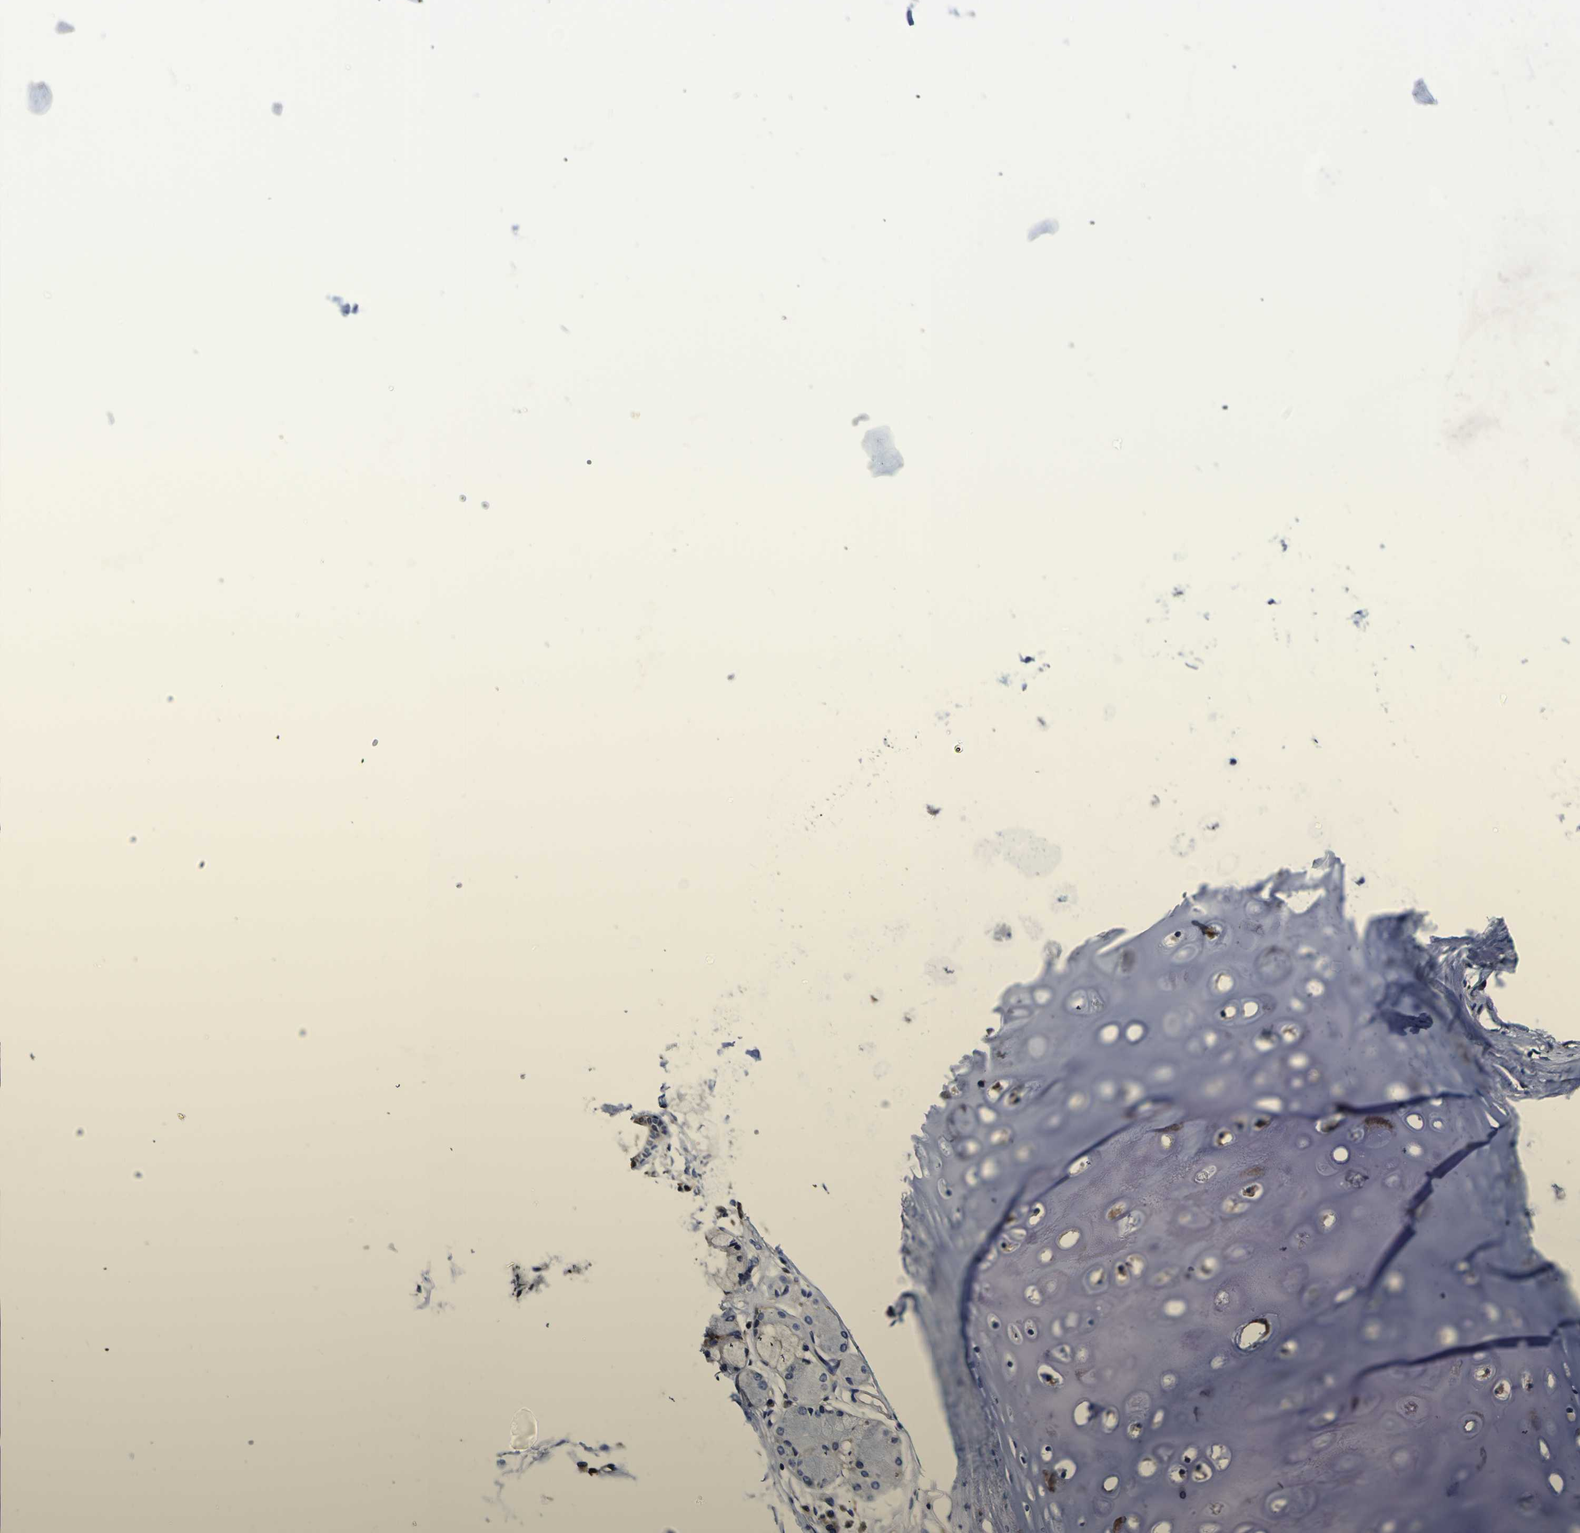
{"staining": {"intensity": "negative", "quantity": "none", "location": "none"}, "tissue": "adipose tissue", "cell_type": "Adipocytes", "image_type": "normal", "snomed": [{"axis": "morphology", "description": "Normal tissue, NOS"}, {"axis": "topography", "description": "Bronchus"}], "caption": "IHC histopathology image of unremarkable adipose tissue: human adipose tissue stained with DAB reveals no significant protein expression in adipocytes.", "gene": "GPX1", "patient": {"sex": "female", "age": 73}}